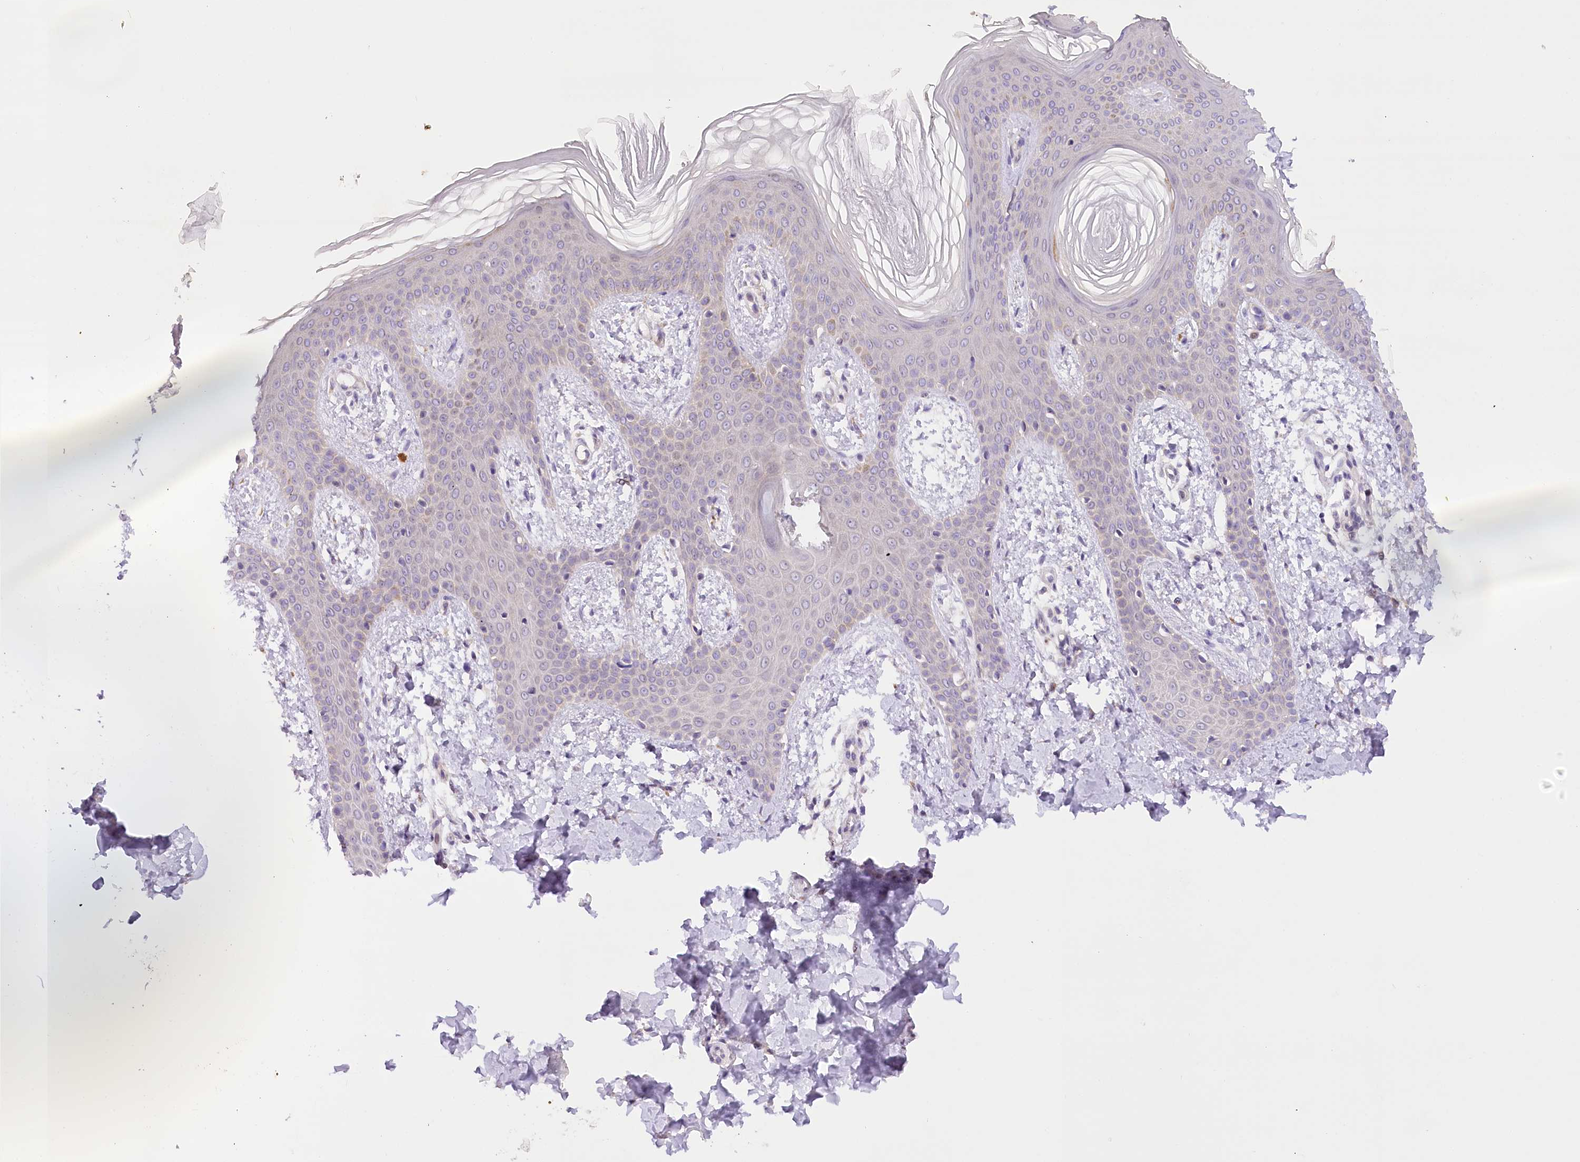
{"staining": {"intensity": "negative", "quantity": "none", "location": "none"}, "tissue": "skin", "cell_type": "Fibroblasts", "image_type": "normal", "snomed": [{"axis": "morphology", "description": "Normal tissue, NOS"}, {"axis": "topography", "description": "Skin"}], "caption": "Human skin stained for a protein using immunohistochemistry (IHC) demonstrates no staining in fibroblasts.", "gene": "DCUN1D1", "patient": {"sex": "male", "age": 36}}